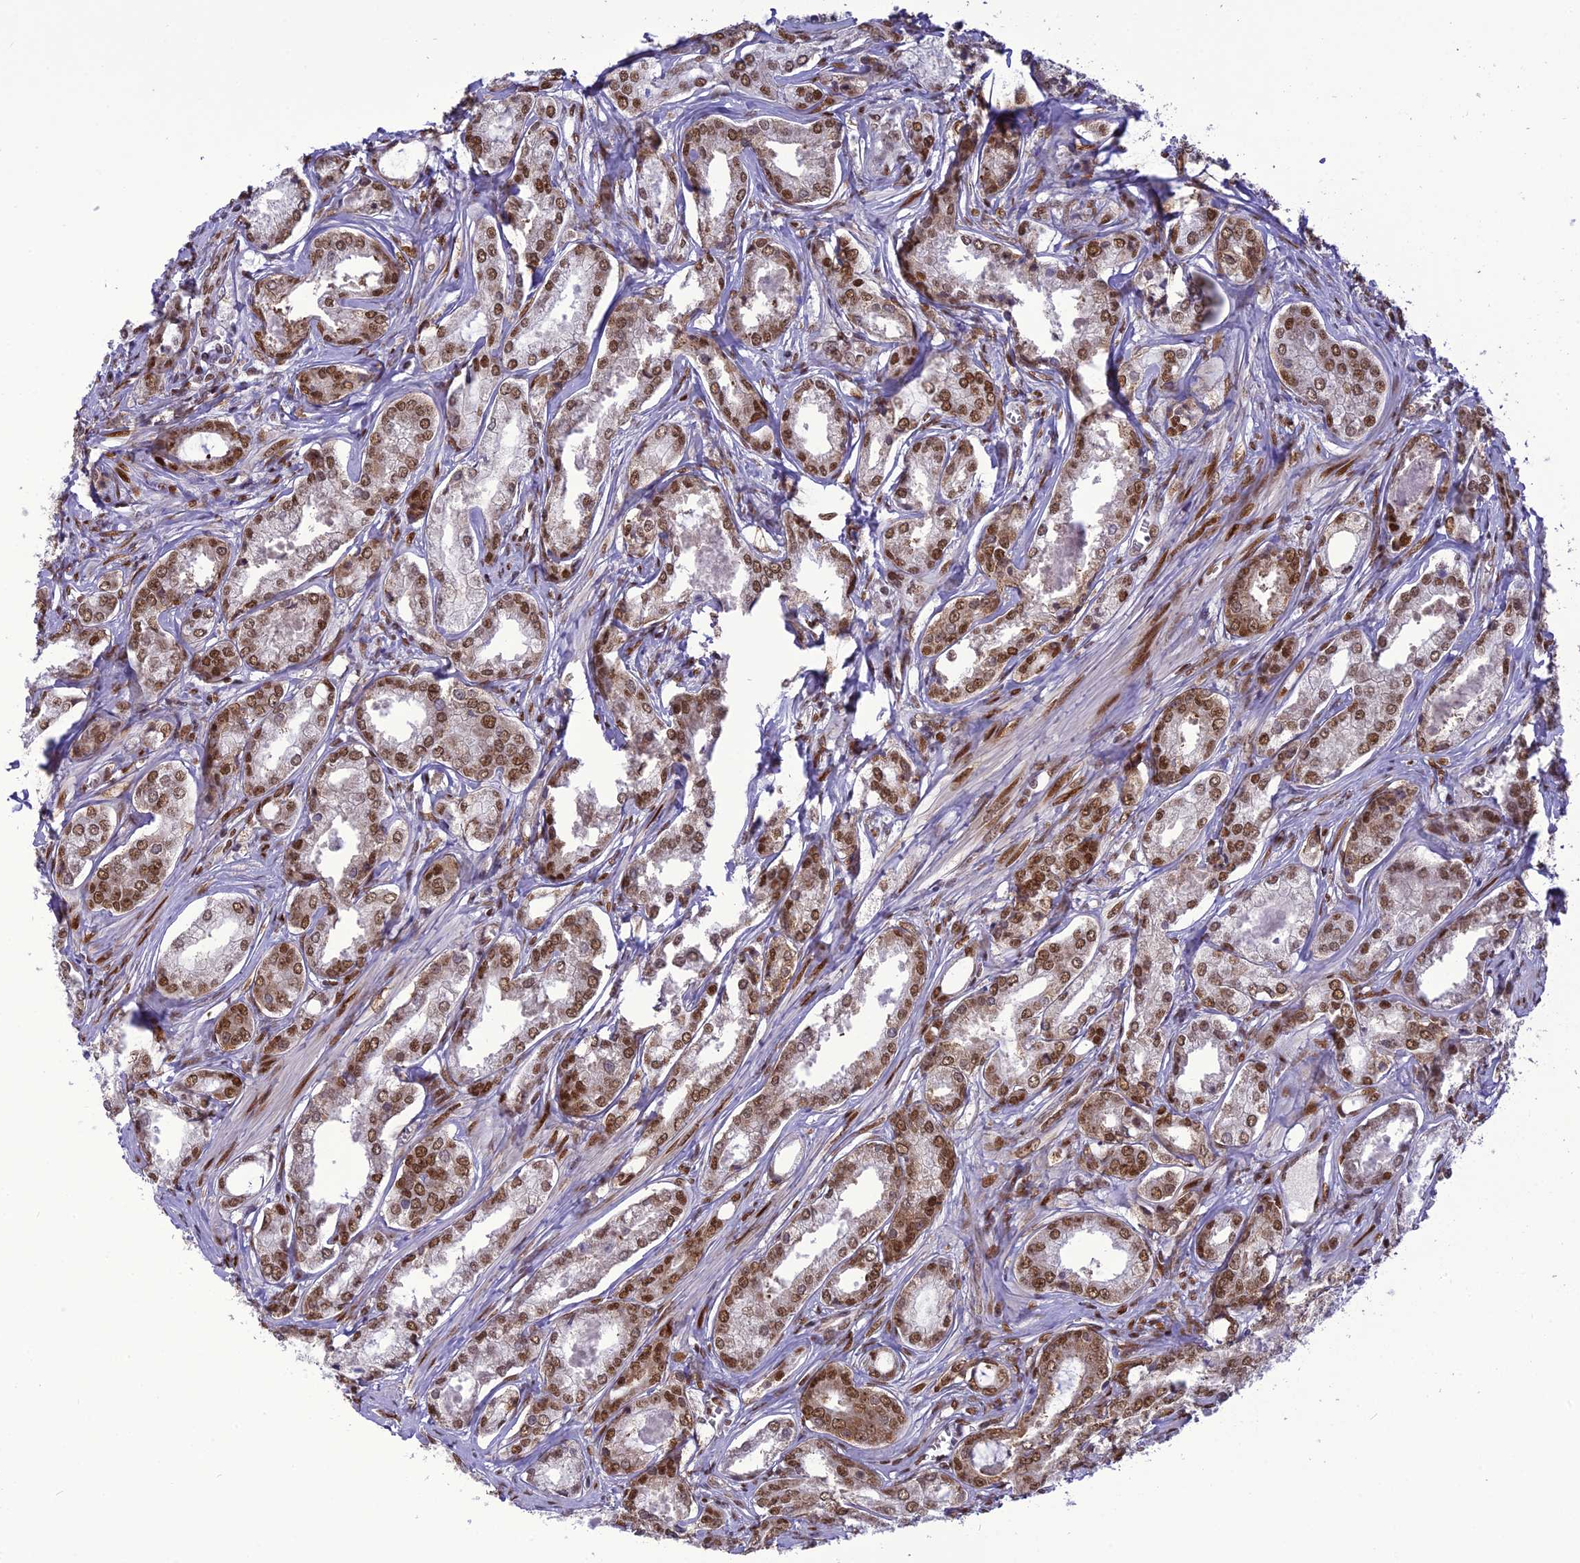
{"staining": {"intensity": "strong", "quantity": "25%-75%", "location": "nuclear"}, "tissue": "prostate cancer", "cell_type": "Tumor cells", "image_type": "cancer", "snomed": [{"axis": "morphology", "description": "Adenocarcinoma, Low grade"}, {"axis": "topography", "description": "Prostate"}], "caption": "Immunohistochemistry (IHC) photomicrograph of neoplastic tissue: human adenocarcinoma (low-grade) (prostate) stained using IHC reveals high levels of strong protein expression localized specifically in the nuclear of tumor cells, appearing as a nuclear brown color.", "gene": "DDX1", "patient": {"sex": "male", "age": 68}}